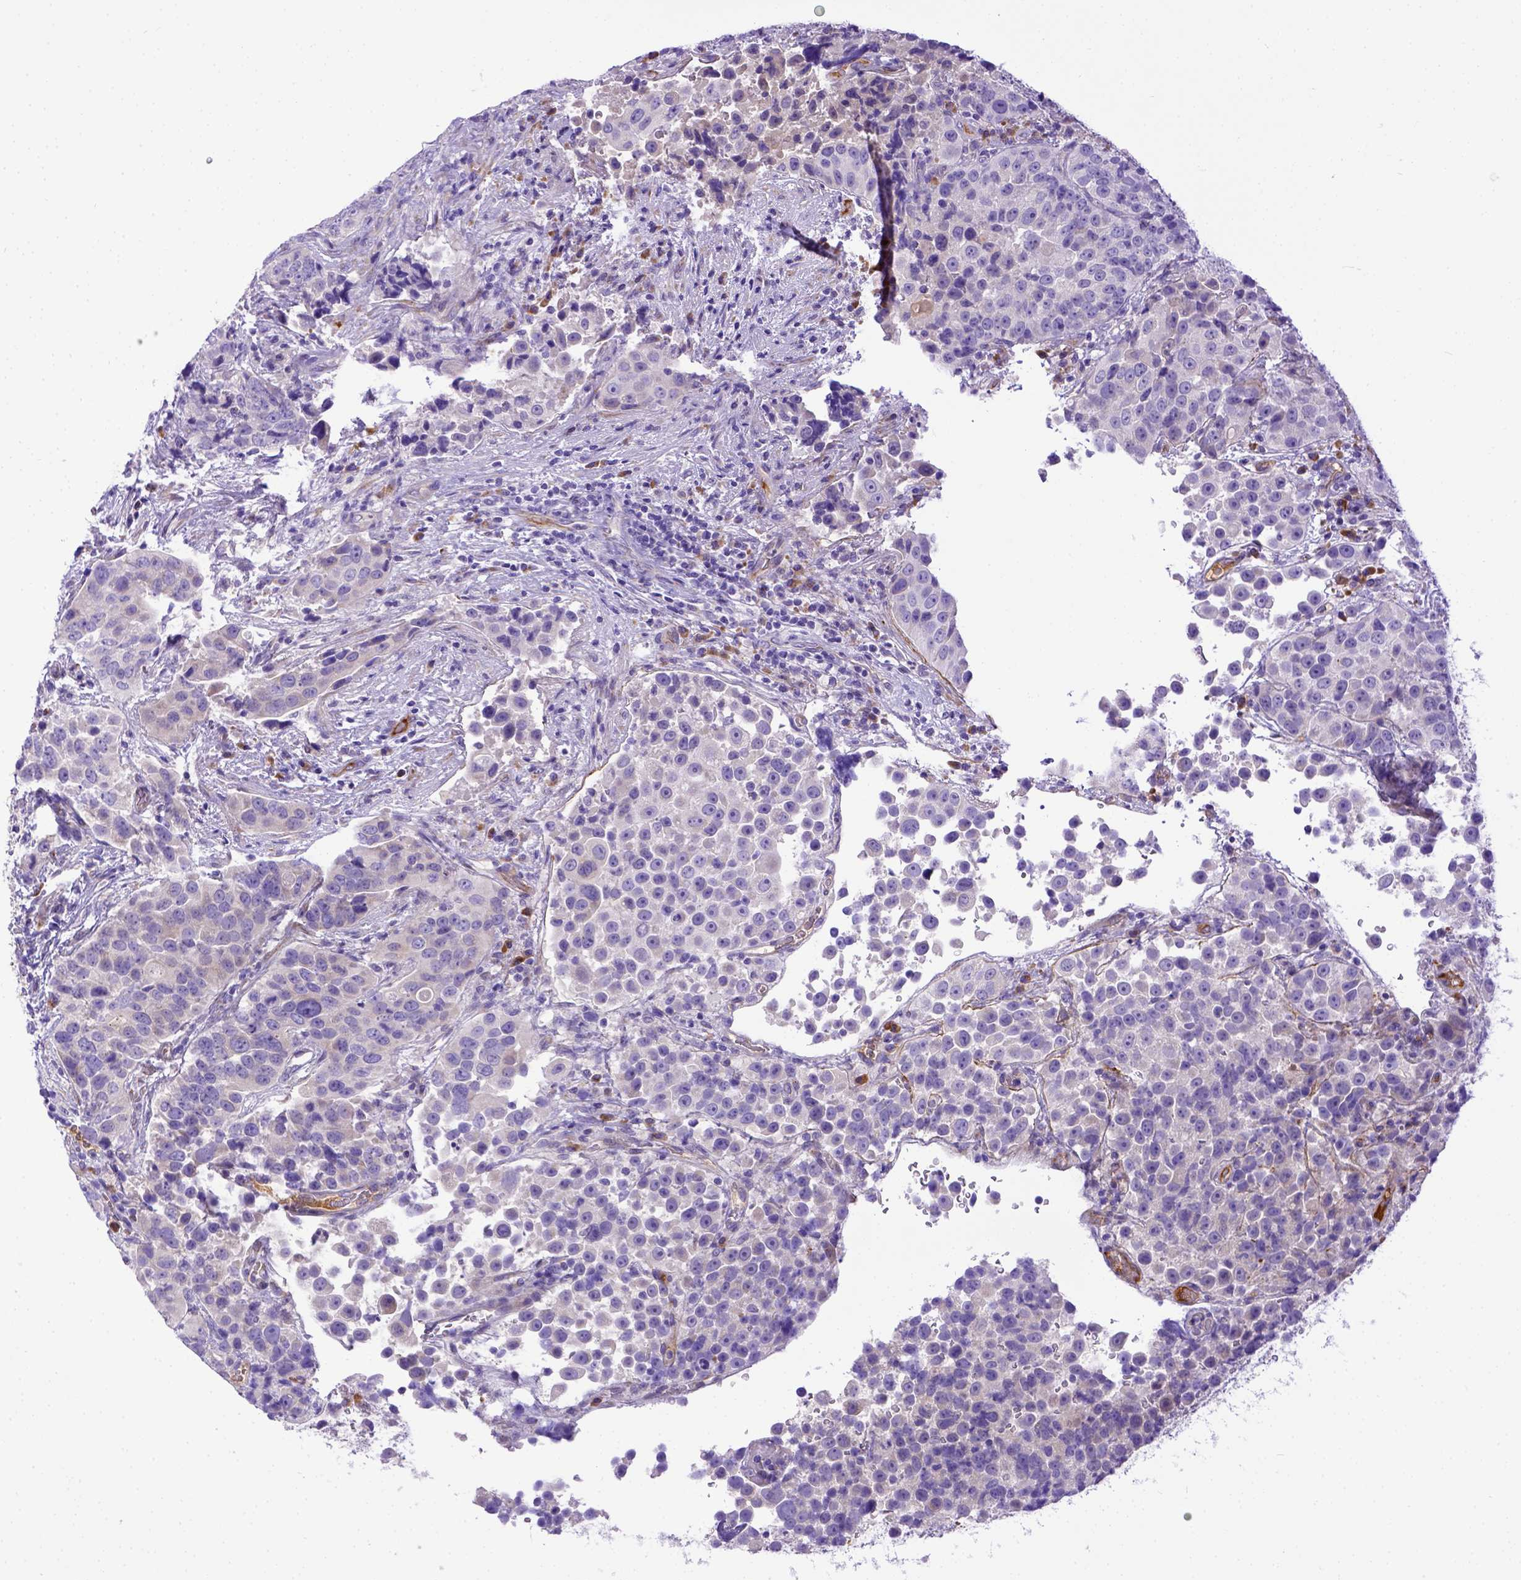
{"staining": {"intensity": "negative", "quantity": "none", "location": "none"}, "tissue": "urothelial cancer", "cell_type": "Tumor cells", "image_type": "cancer", "snomed": [{"axis": "morphology", "description": "Urothelial carcinoma, NOS"}, {"axis": "topography", "description": "Urinary bladder"}], "caption": "IHC of urothelial cancer shows no staining in tumor cells. The staining is performed using DAB (3,3'-diaminobenzidine) brown chromogen with nuclei counter-stained in using hematoxylin.", "gene": "CFAP300", "patient": {"sex": "male", "age": 52}}